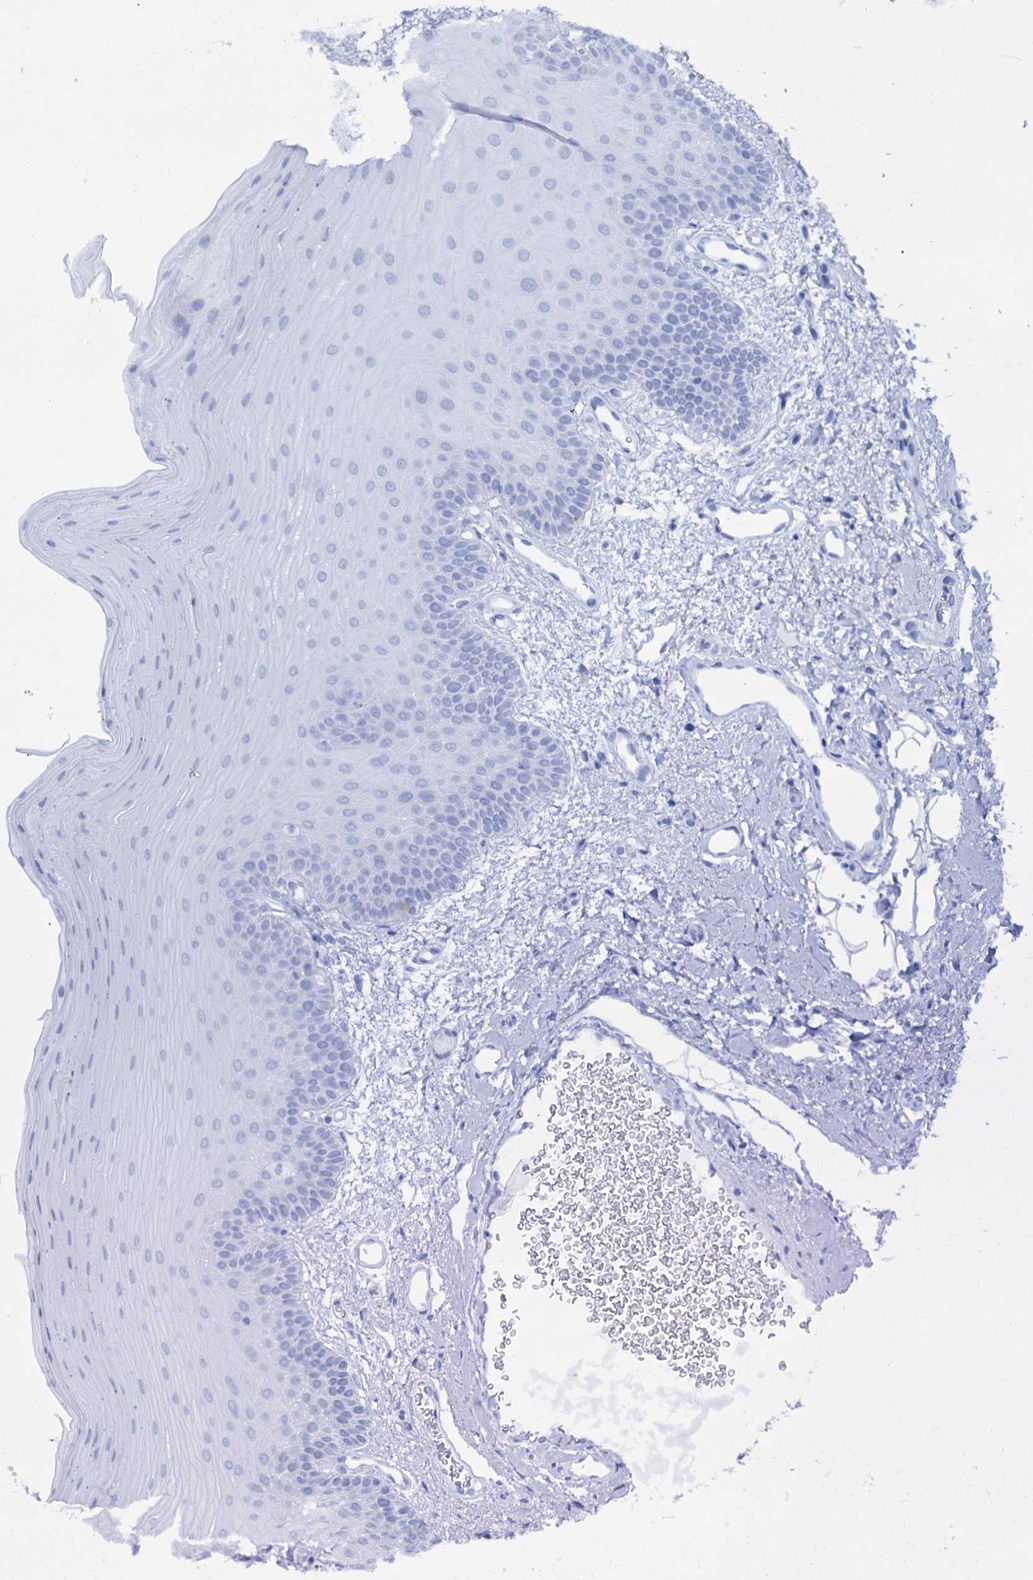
{"staining": {"intensity": "moderate", "quantity": "25%-75%", "location": "nuclear"}, "tissue": "oral mucosa", "cell_type": "Squamous epithelial cells", "image_type": "normal", "snomed": [{"axis": "morphology", "description": "Normal tissue, NOS"}, {"axis": "topography", "description": "Oral tissue"}], "caption": "Moderate nuclear protein positivity is identified in approximately 25%-75% of squamous epithelial cells in oral mucosa.", "gene": "SPATS2", "patient": {"sex": "male", "age": 68}}